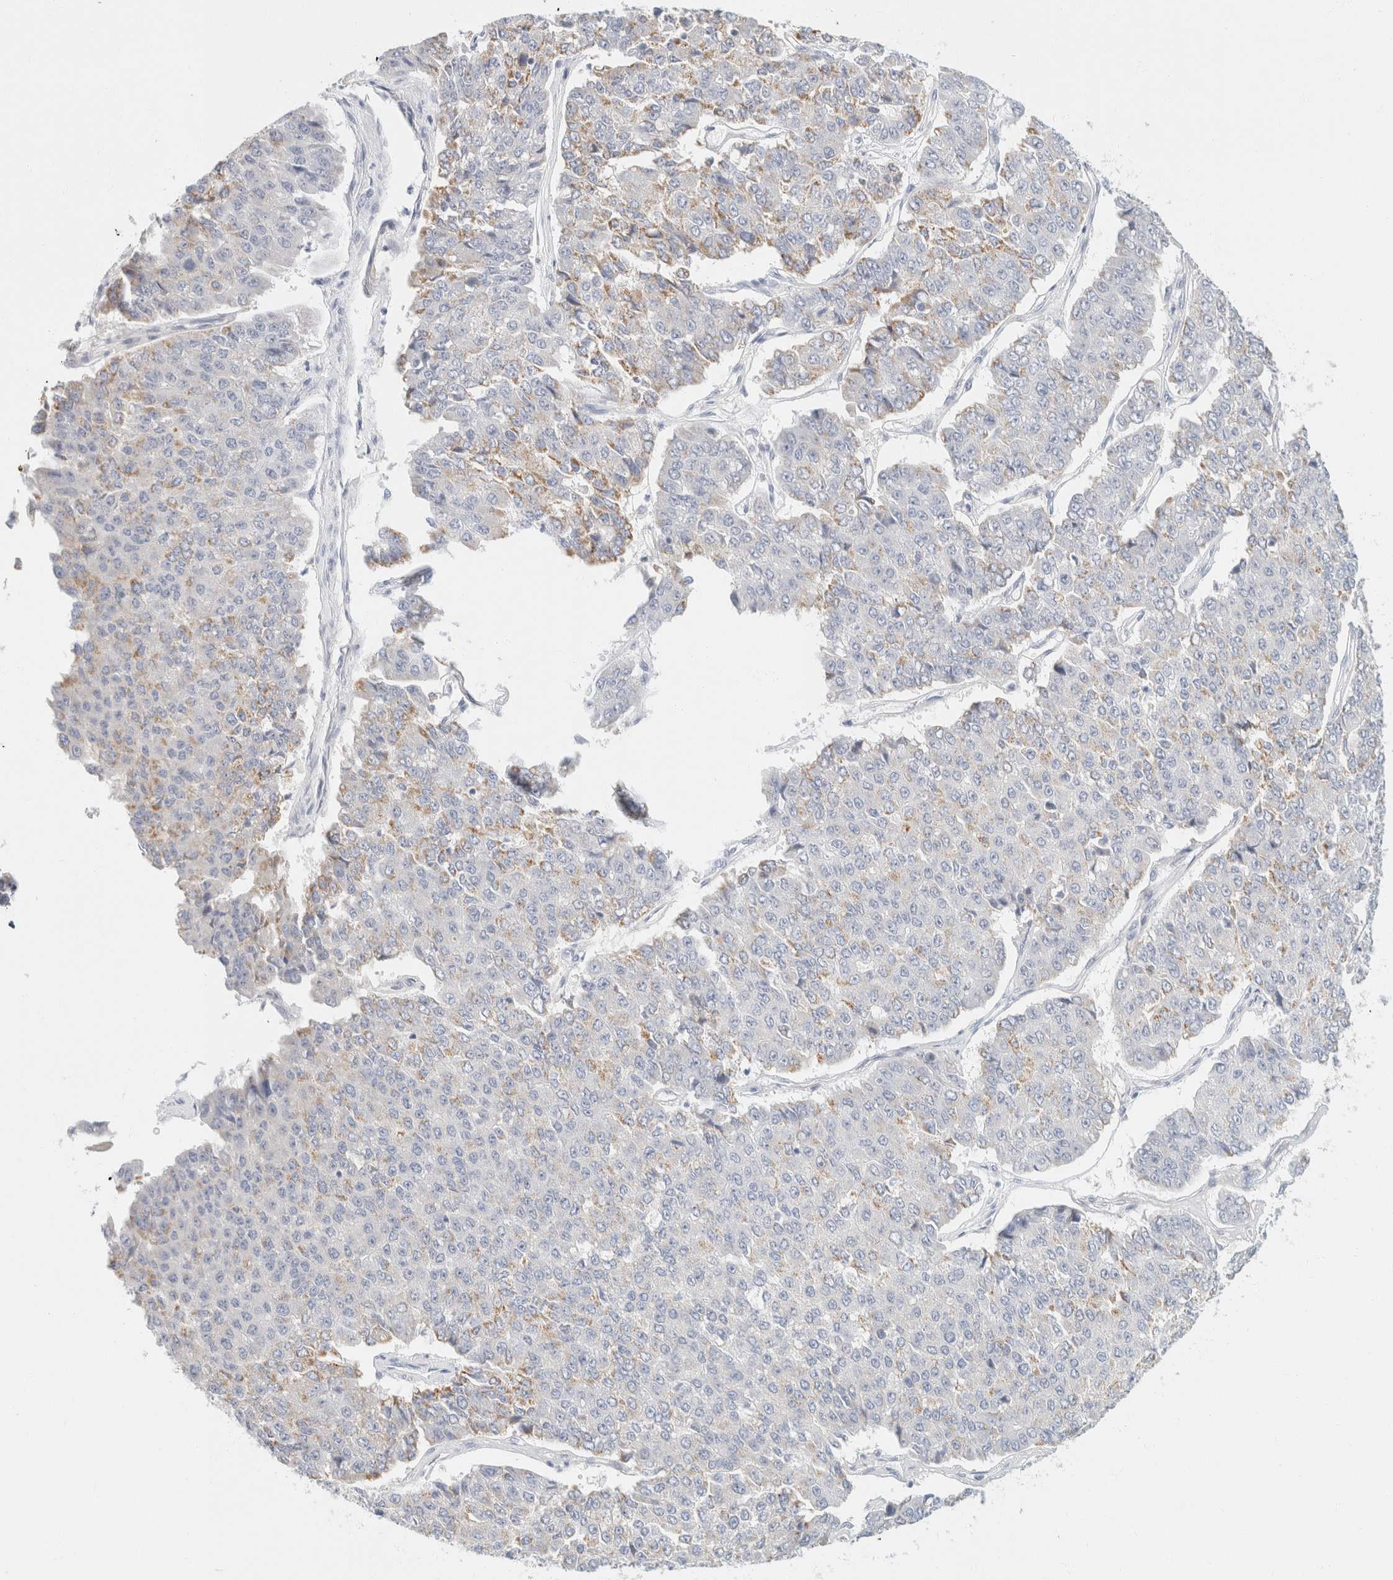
{"staining": {"intensity": "weak", "quantity": "<25%", "location": "cytoplasmic/membranous"}, "tissue": "pancreatic cancer", "cell_type": "Tumor cells", "image_type": "cancer", "snomed": [{"axis": "morphology", "description": "Adenocarcinoma, NOS"}, {"axis": "topography", "description": "Pancreas"}], "caption": "There is no significant staining in tumor cells of pancreatic cancer.", "gene": "KRT20", "patient": {"sex": "male", "age": 50}}